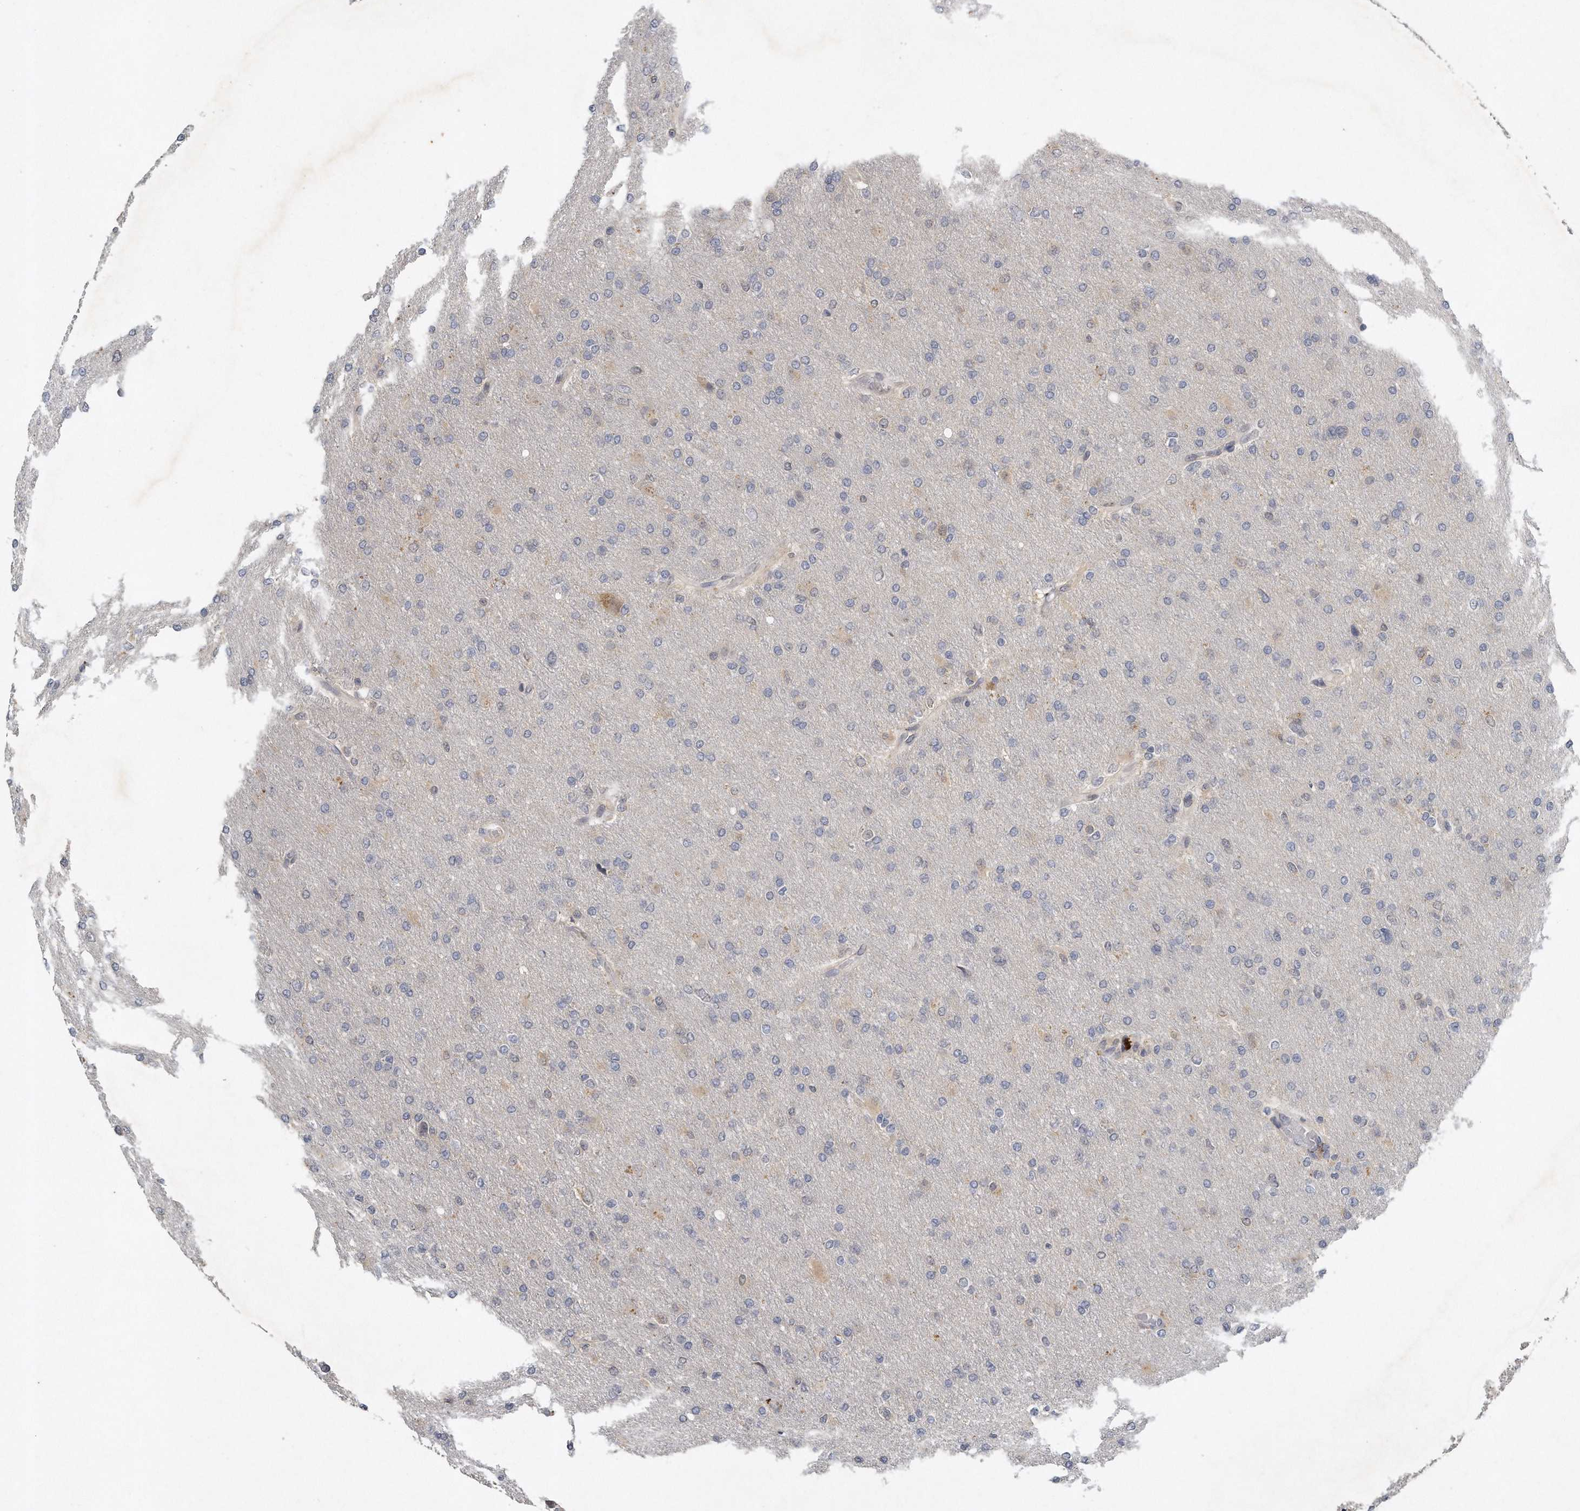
{"staining": {"intensity": "negative", "quantity": "none", "location": "none"}, "tissue": "glioma", "cell_type": "Tumor cells", "image_type": "cancer", "snomed": [{"axis": "morphology", "description": "Glioma, malignant, High grade"}, {"axis": "topography", "description": "Cerebral cortex"}], "caption": "The micrograph demonstrates no staining of tumor cells in glioma.", "gene": "CAMK1", "patient": {"sex": "female", "age": 36}}